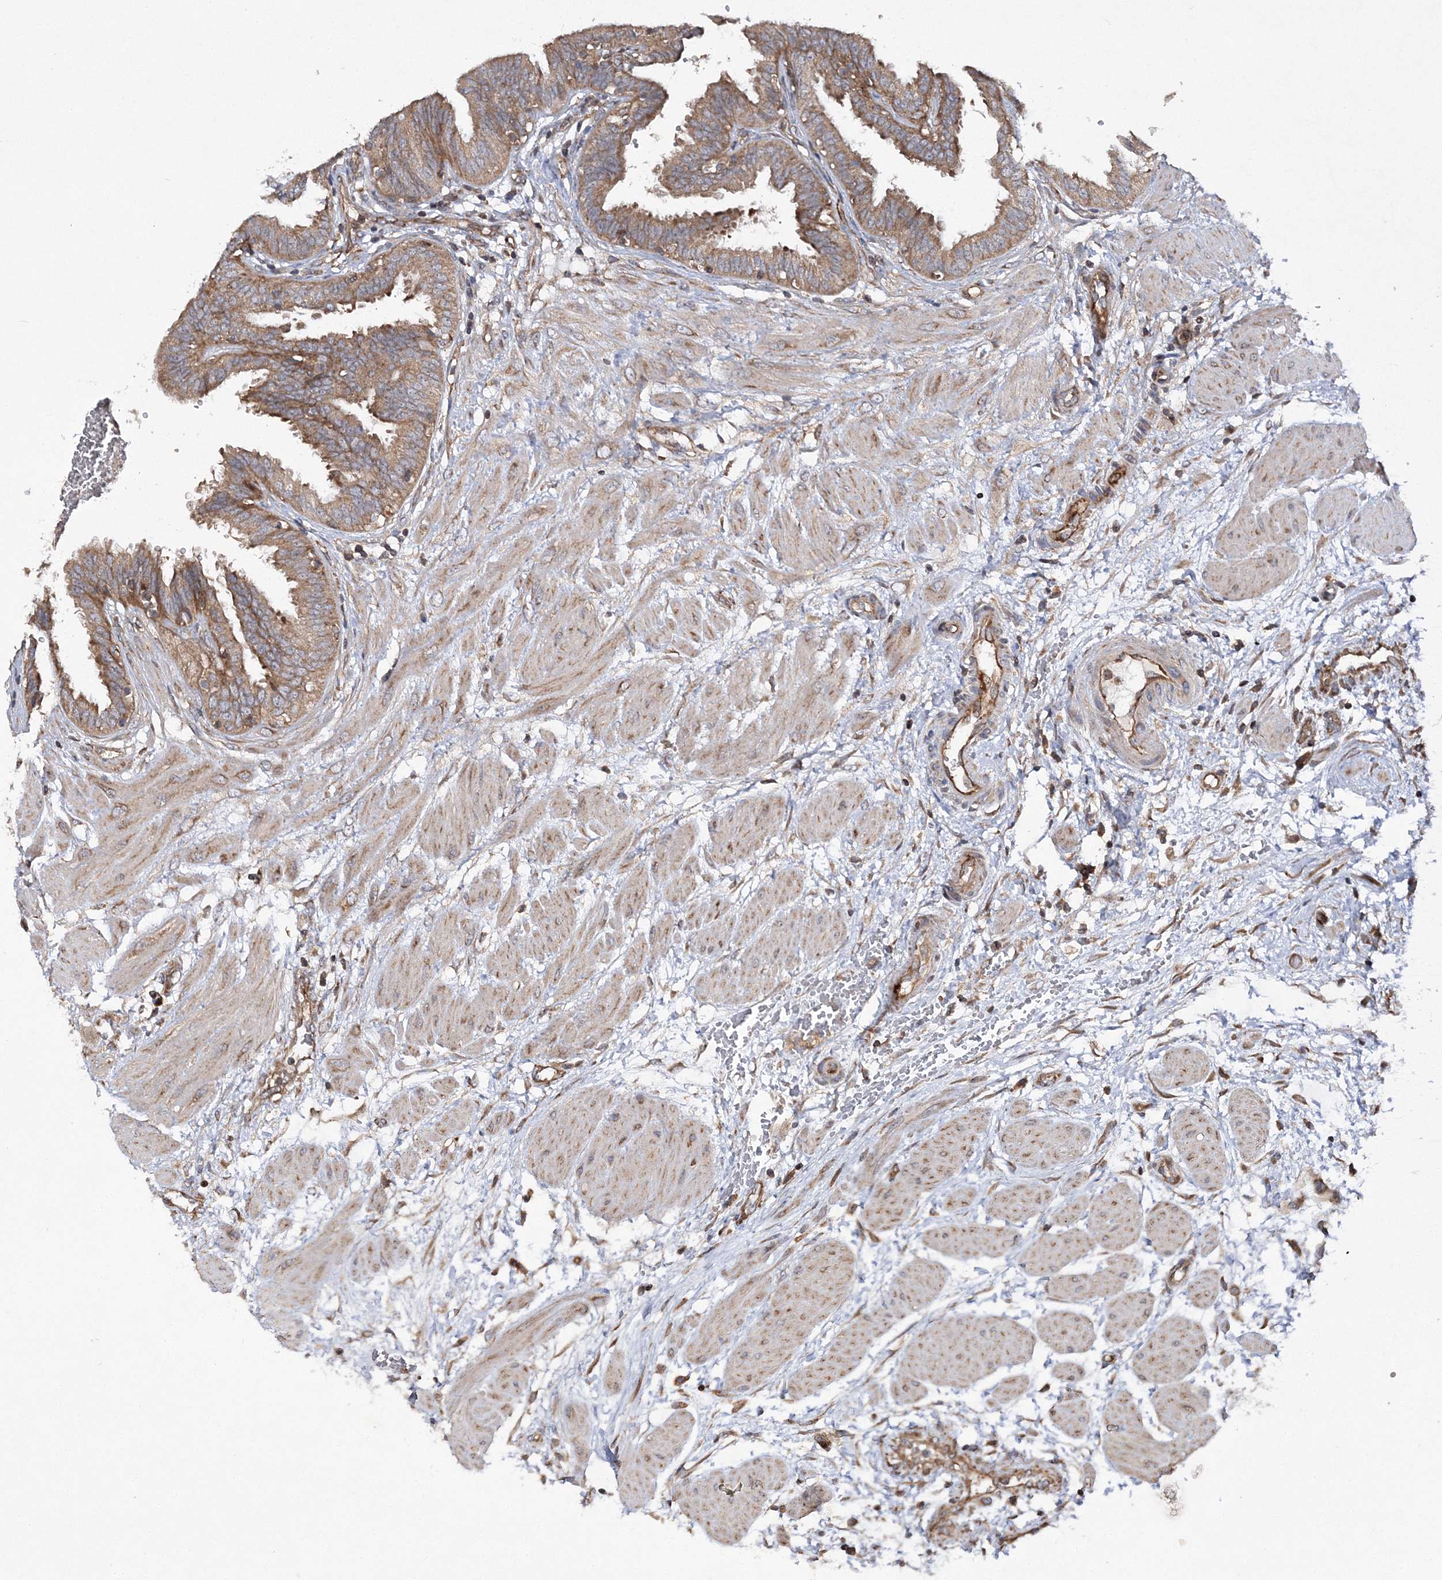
{"staining": {"intensity": "moderate", "quantity": ">75%", "location": "cytoplasmic/membranous"}, "tissue": "fallopian tube", "cell_type": "Glandular cells", "image_type": "normal", "snomed": [{"axis": "morphology", "description": "Normal tissue, NOS"}, {"axis": "topography", "description": "Fallopian tube"}, {"axis": "topography", "description": "Placenta"}], "caption": "This image reveals normal fallopian tube stained with IHC to label a protein in brown. The cytoplasmic/membranous of glandular cells show moderate positivity for the protein. Nuclei are counter-stained blue.", "gene": "DNAJC13", "patient": {"sex": "female", "age": 32}}